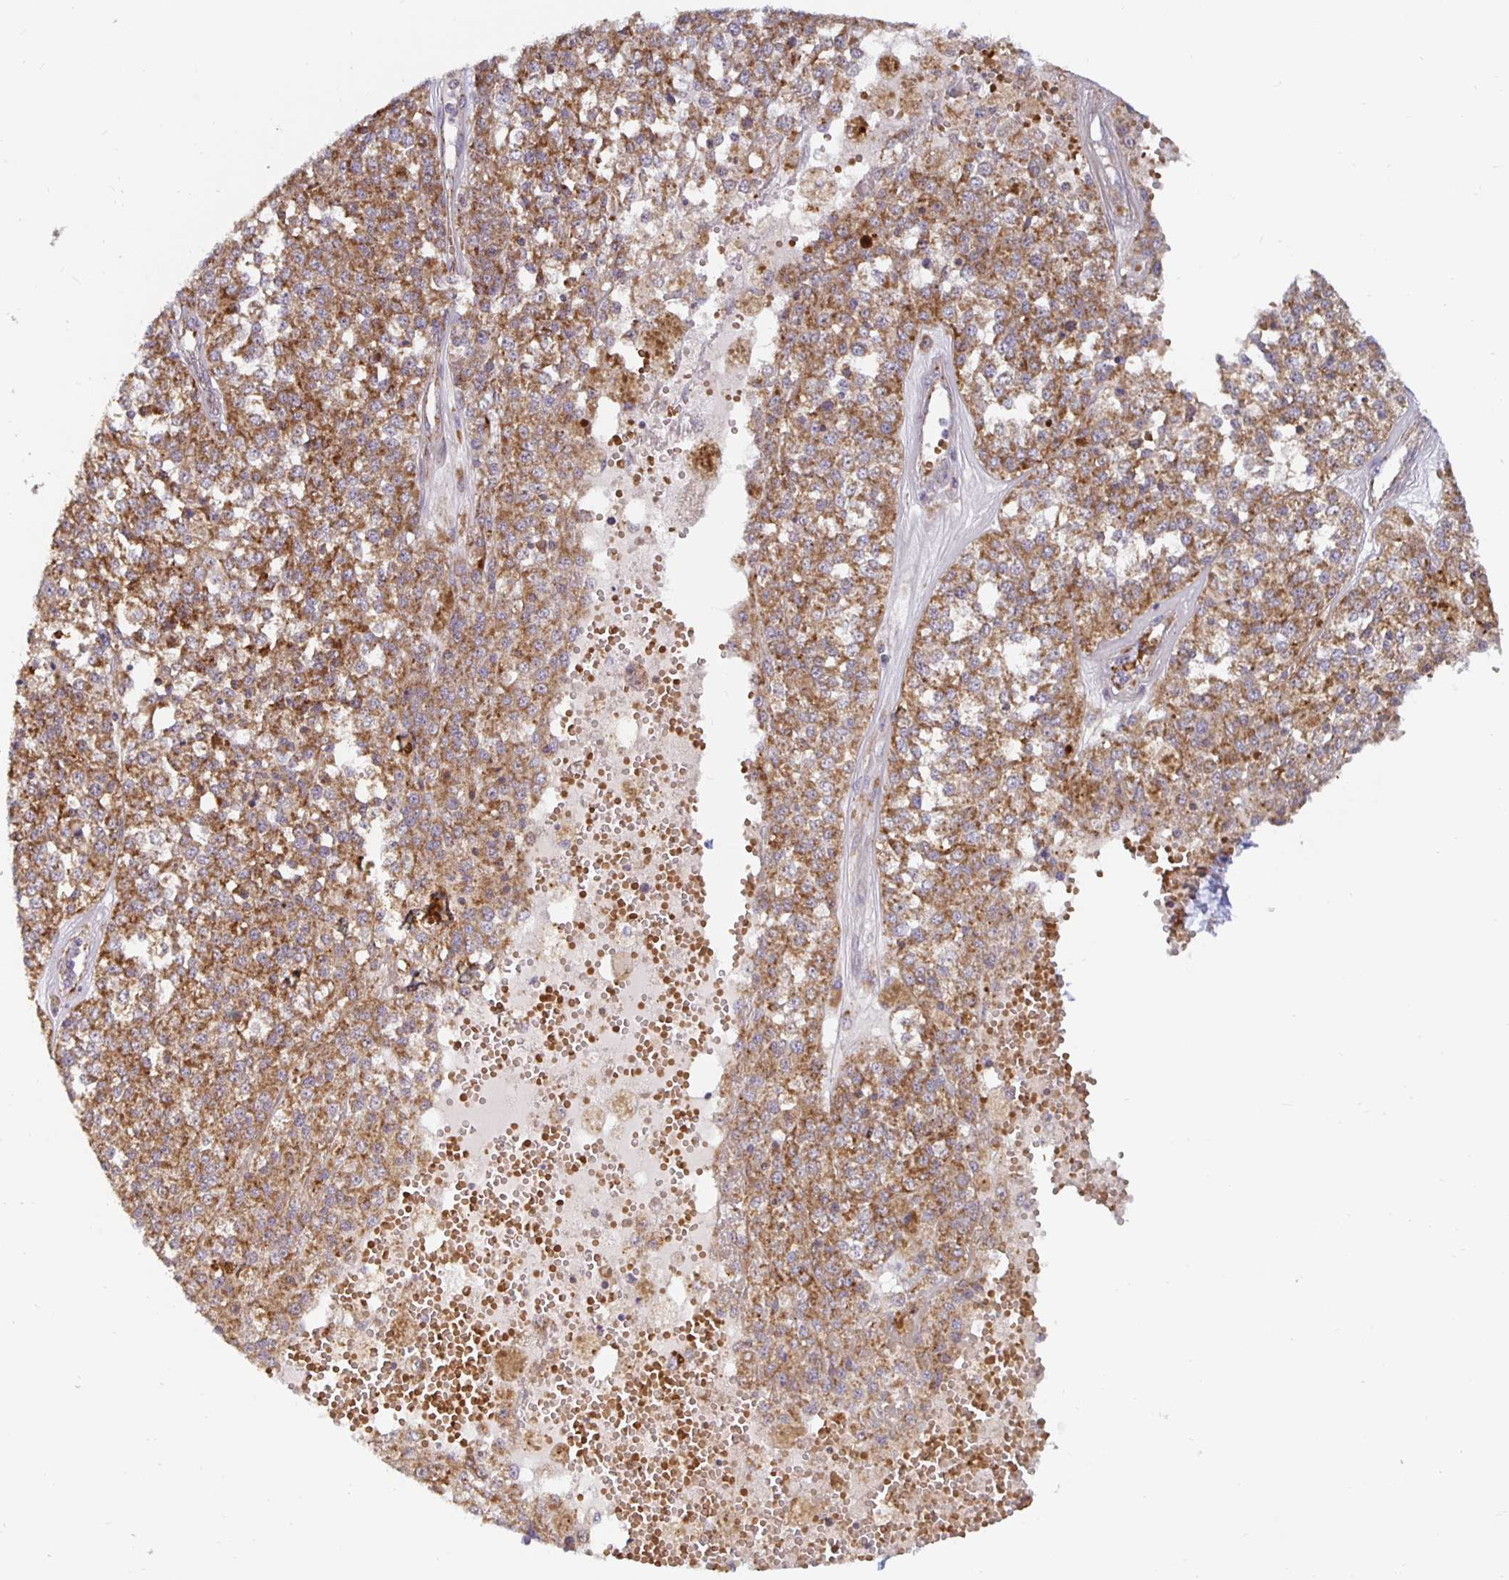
{"staining": {"intensity": "moderate", "quantity": ">75%", "location": "cytoplasmic/membranous"}, "tissue": "melanoma", "cell_type": "Tumor cells", "image_type": "cancer", "snomed": [{"axis": "morphology", "description": "Malignant melanoma, Metastatic site"}, {"axis": "topography", "description": "Lymph node"}], "caption": "Malignant melanoma (metastatic site) stained for a protein (brown) demonstrates moderate cytoplasmic/membranous positive staining in approximately >75% of tumor cells.", "gene": "MRPL28", "patient": {"sex": "female", "age": 64}}